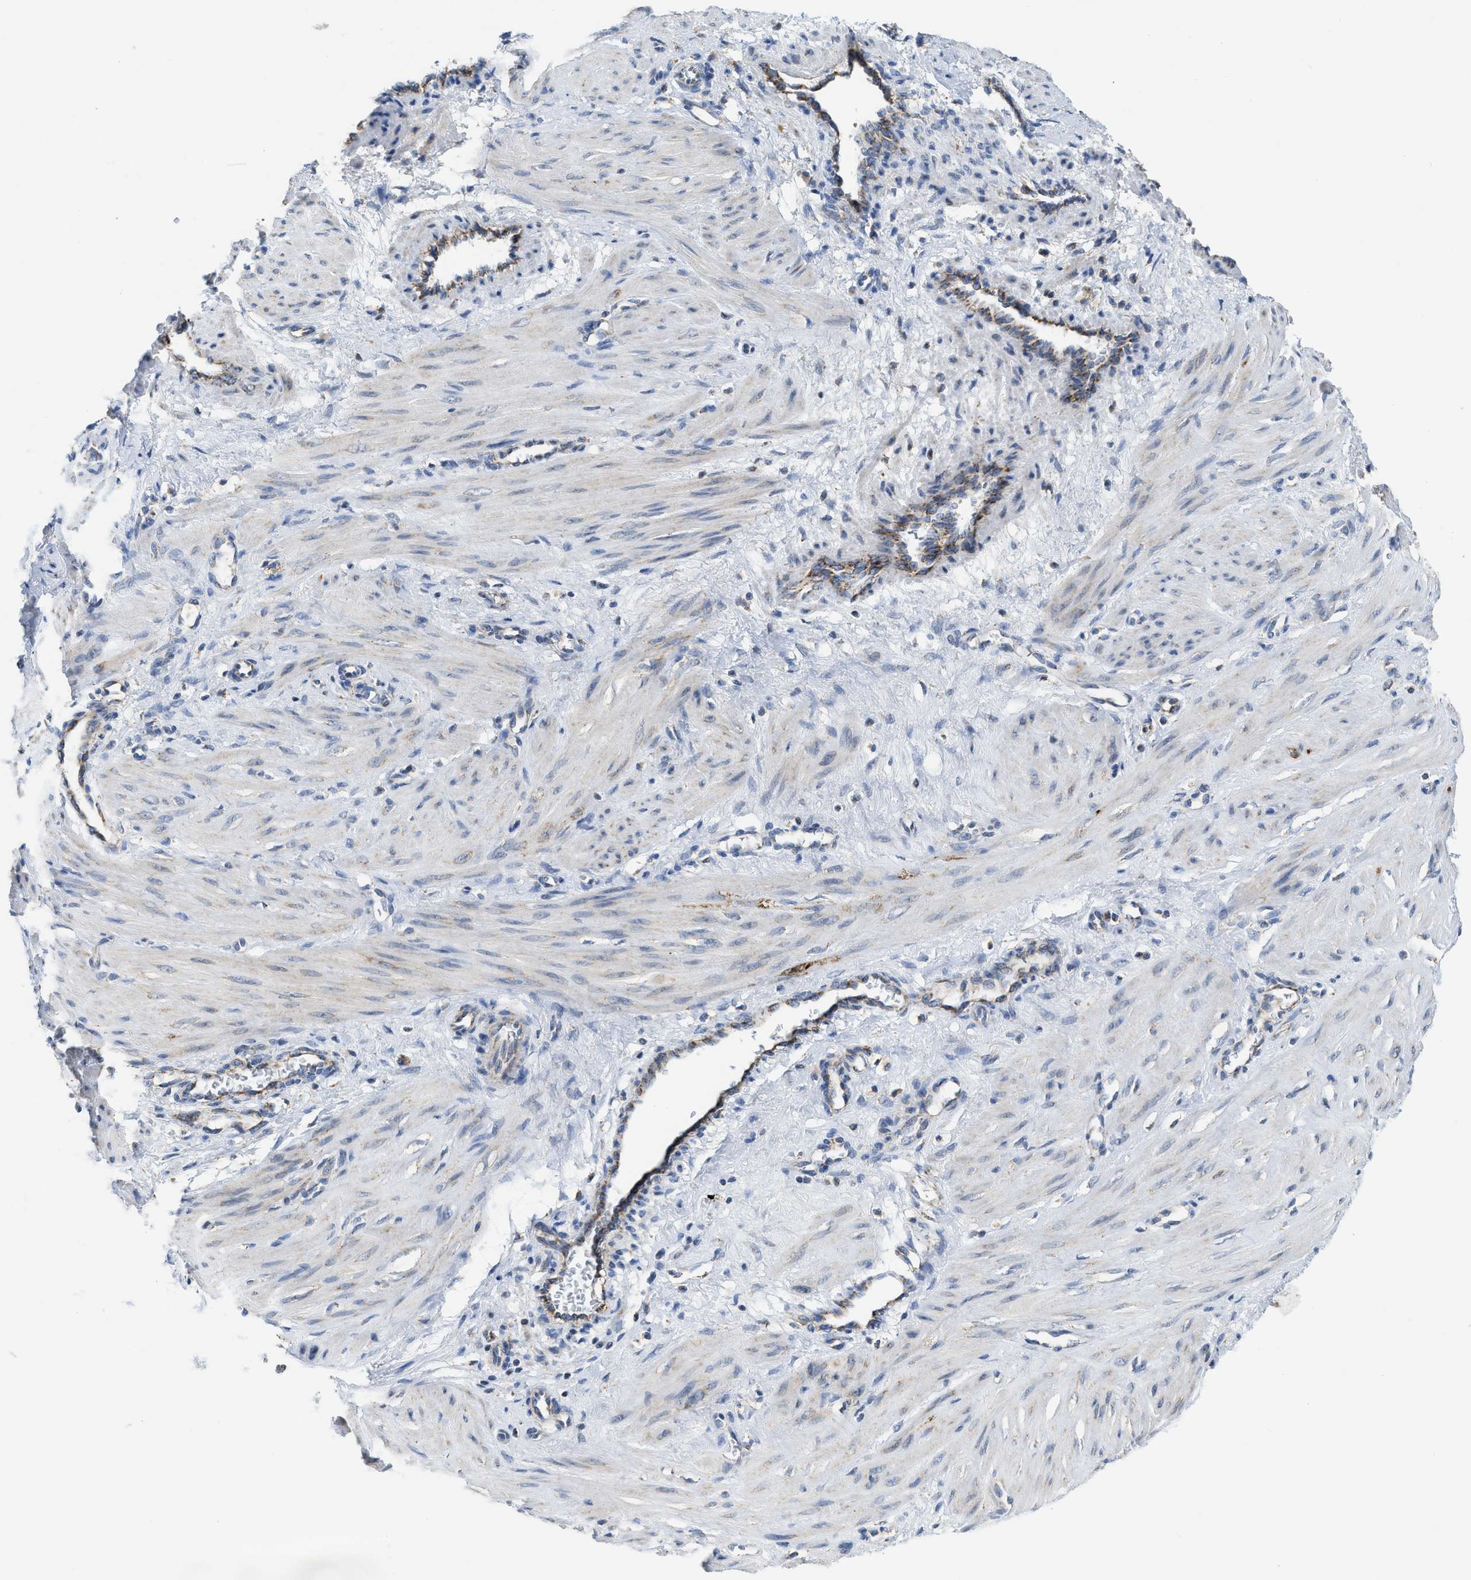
{"staining": {"intensity": "weak", "quantity": "<25%", "location": "cytoplasmic/membranous"}, "tissue": "smooth muscle", "cell_type": "Smooth muscle cells", "image_type": "normal", "snomed": [{"axis": "morphology", "description": "Normal tissue, NOS"}, {"axis": "topography", "description": "Endometrium"}], "caption": "The micrograph displays no significant expression in smooth muscle cells of smooth muscle.", "gene": "GATD3", "patient": {"sex": "female", "age": 33}}